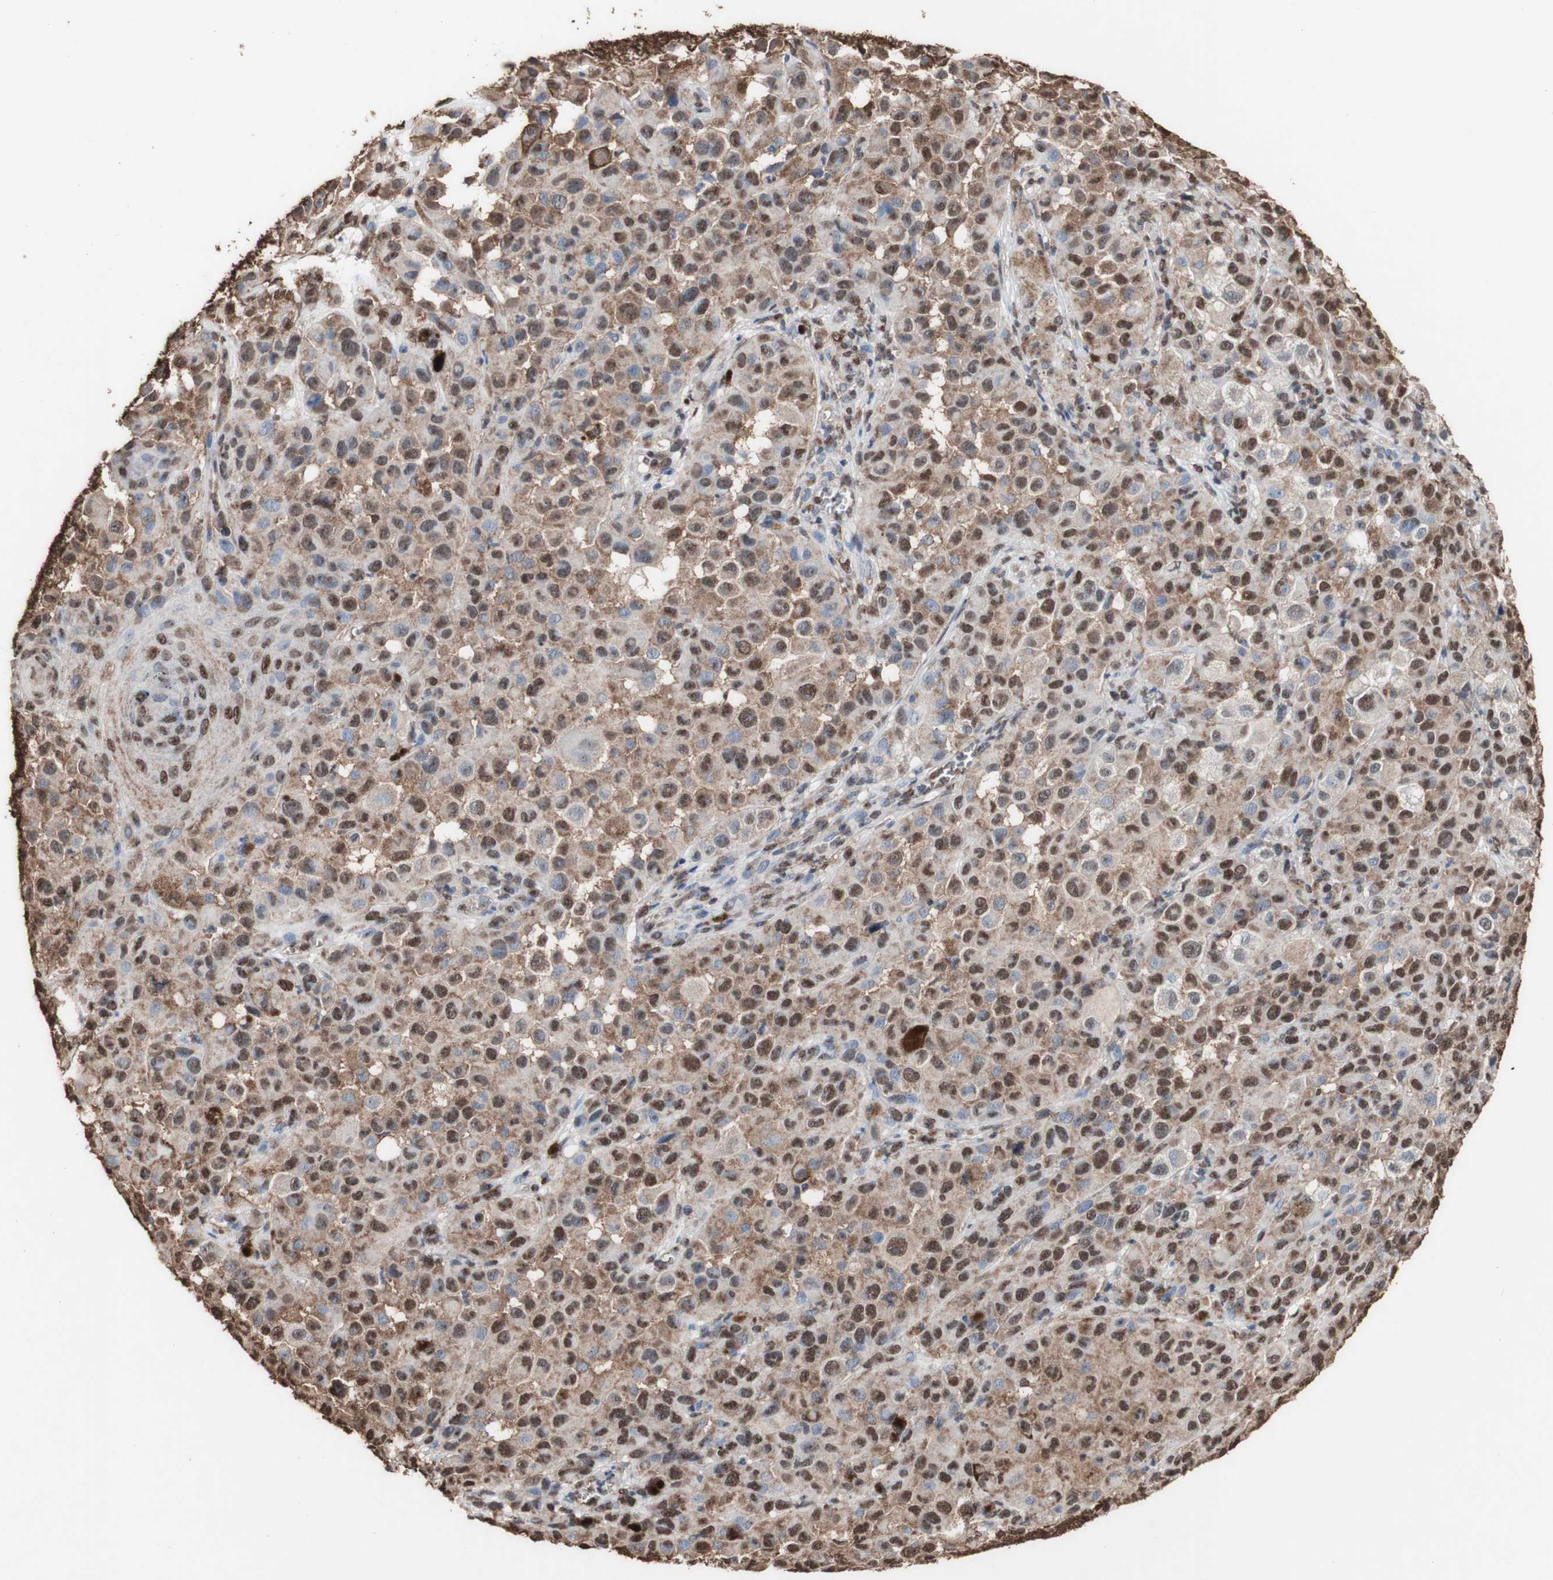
{"staining": {"intensity": "strong", "quantity": "25%-75%", "location": "cytoplasmic/membranous,nuclear"}, "tissue": "melanoma", "cell_type": "Tumor cells", "image_type": "cancer", "snomed": [{"axis": "morphology", "description": "Malignant melanoma, NOS"}, {"axis": "topography", "description": "Skin"}], "caption": "There is high levels of strong cytoplasmic/membranous and nuclear positivity in tumor cells of malignant melanoma, as demonstrated by immunohistochemical staining (brown color).", "gene": "PIDD1", "patient": {"sex": "male", "age": 96}}